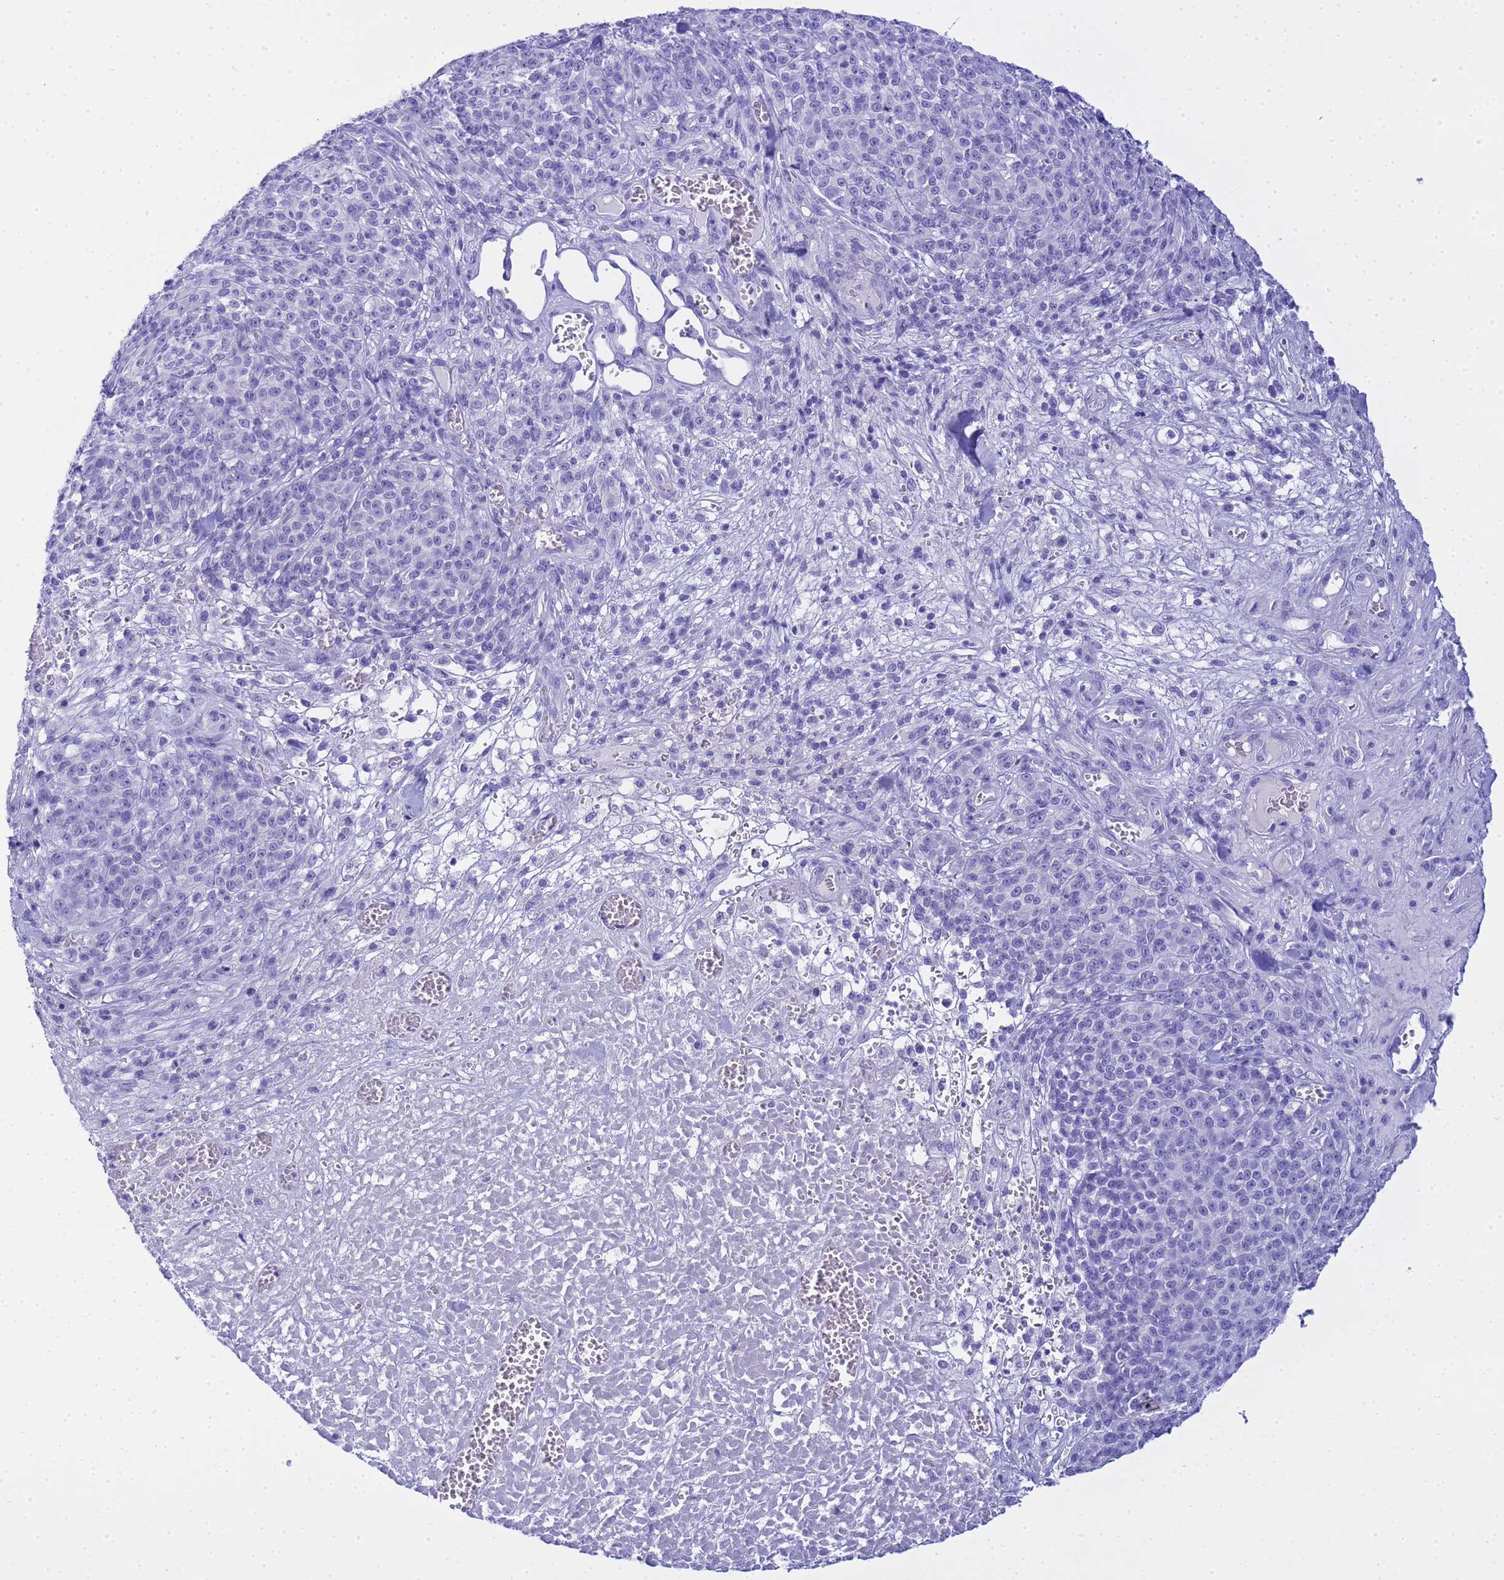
{"staining": {"intensity": "negative", "quantity": "none", "location": "none"}, "tissue": "melanoma", "cell_type": "Tumor cells", "image_type": "cancer", "snomed": [{"axis": "morphology", "description": "Normal tissue, NOS"}, {"axis": "morphology", "description": "Malignant melanoma, NOS"}, {"axis": "topography", "description": "Skin"}], "caption": "This is an IHC photomicrograph of malignant melanoma. There is no positivity in tumor cells.", "gene": "AQP12A", "patient": {"sex": "female", "age": 34}}